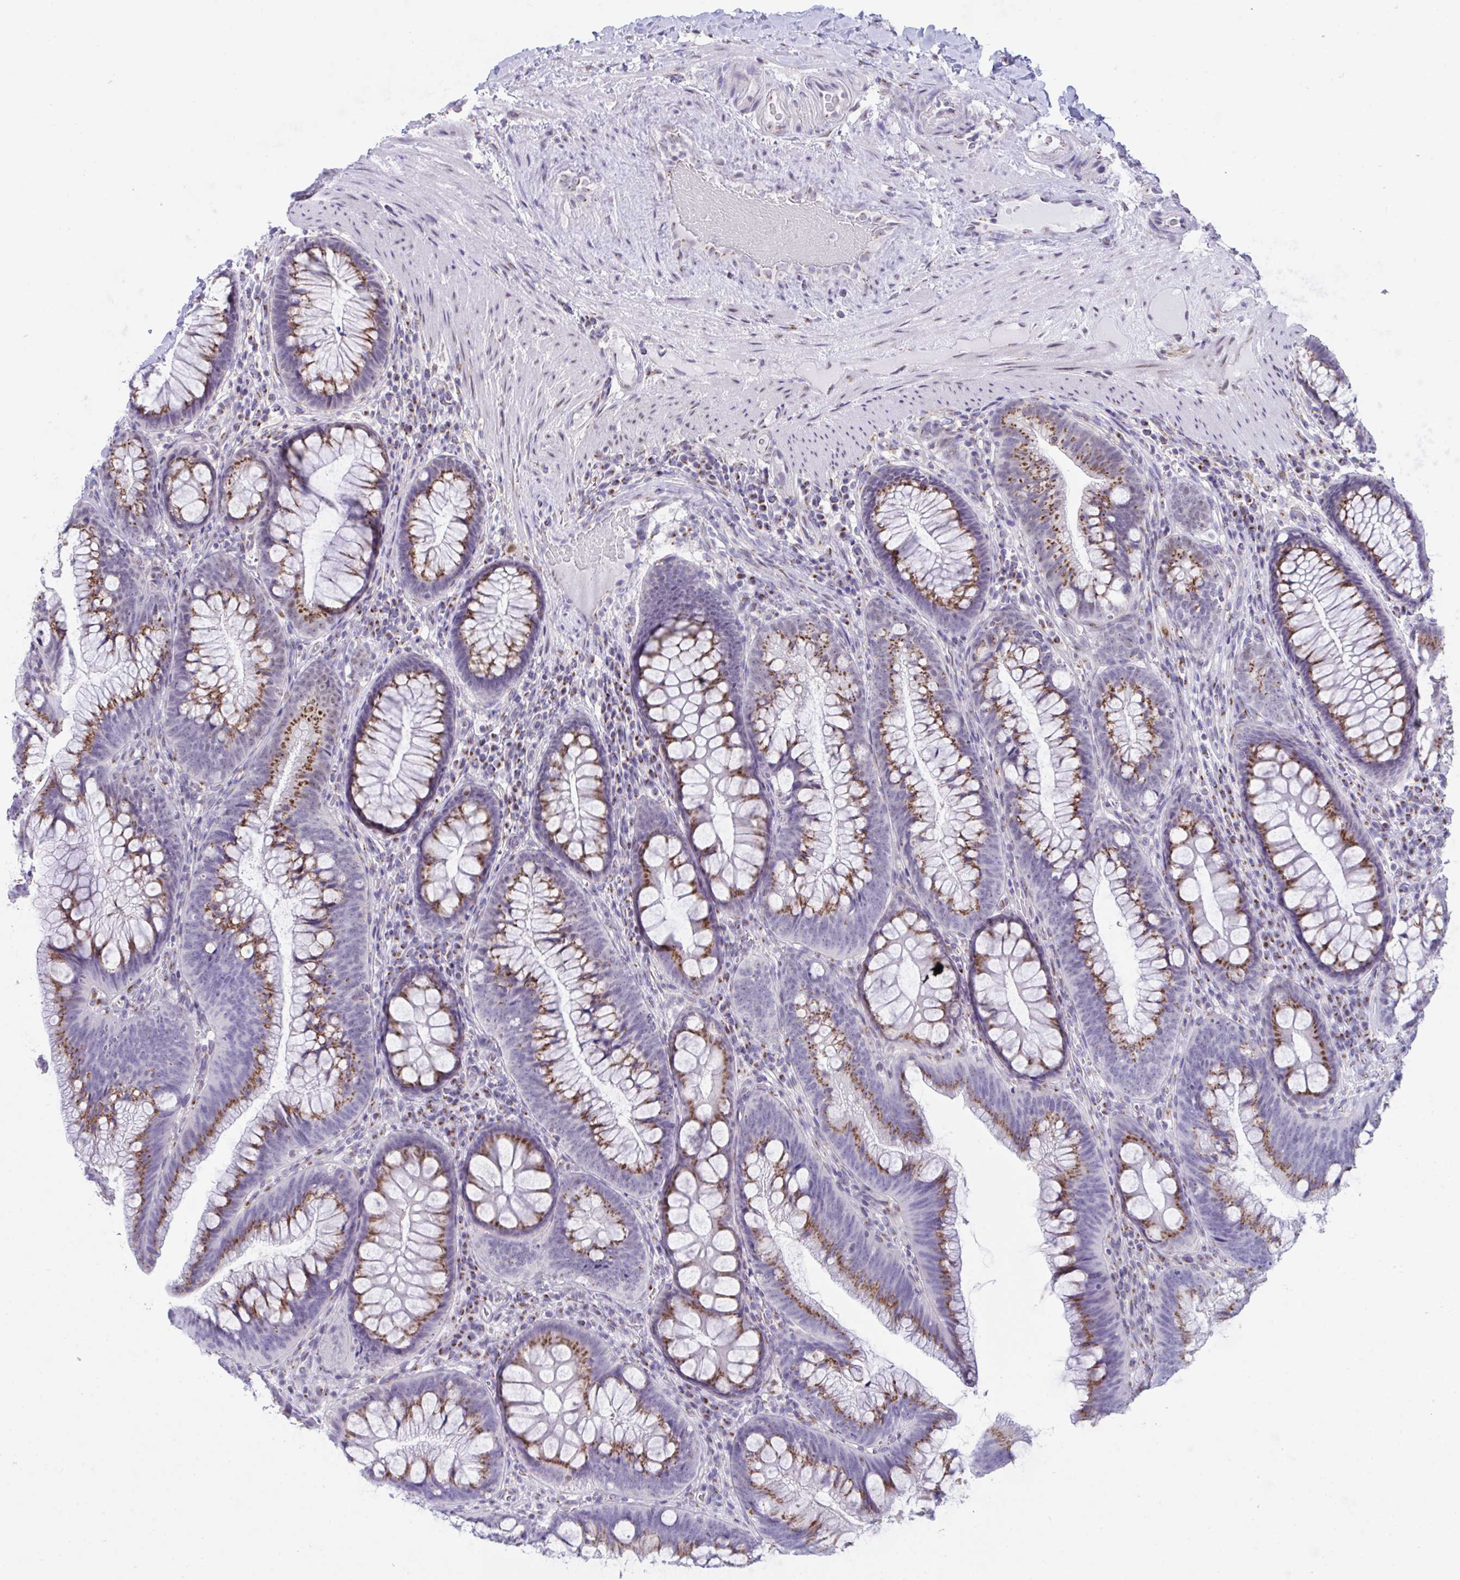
{"staining": {"intensity": "negative", "quantity": "none", "location": "none"}, "tissue": "colon", "cell_type": "Endothelial cells", "image_type": "normal", "snomed": [{"axis": "morphology", "description": "Normal tissue, NOS"}, {"axis": "morphology", "description": "Adenoma, NOS"}, {"axis": "topography", "description": "Soft tissue"}, {"axis": "topography", "description": "Colon"}], "caption": "Immunohistochemical staining of benign human colon shows no significant positivity in endothelial cells.", "gene": "SCLY", "patient": {"sex": "male", "age": 47}}